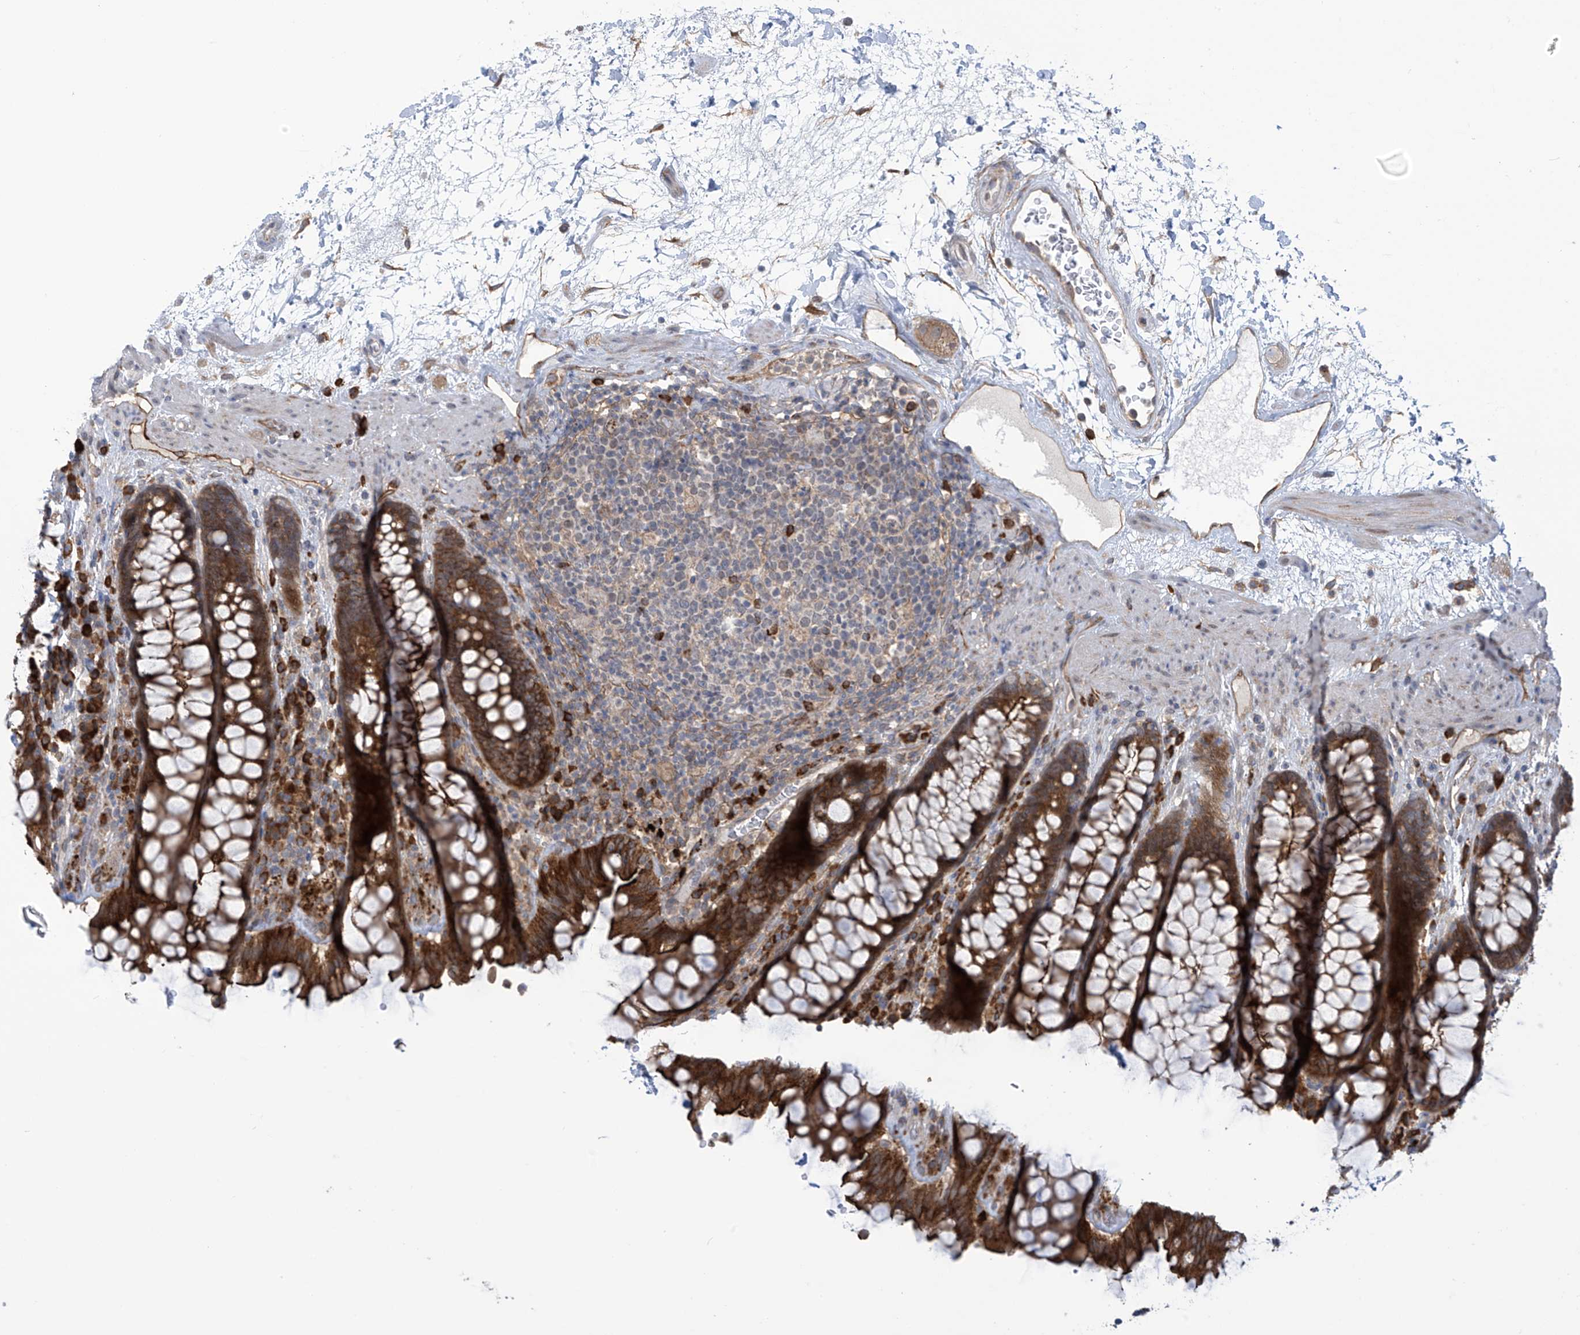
{"staining": {"intensity": "strong", "quantity": ">75%", "location": "cytoplasmic/membranous"}, "tissue": "rectum", "cell_type": "Glandular cells", "image_type": "normal", "snomed": [{"axis": "morphology", "description": "Normal tissue, NOS"}, {"axis": "topography", "description": "Rectum"}], "caption": "IHC histopathology image of normal rectum: rectum stained using IHC shows high levels of strong protein expression localized specifically in the cytoplasmic/membranous of glandular cells, appearing as a cytoplasmic/membranous brown color.", "gene": "KIAA1522", "patient": {"sex": "male", "age": 64}}